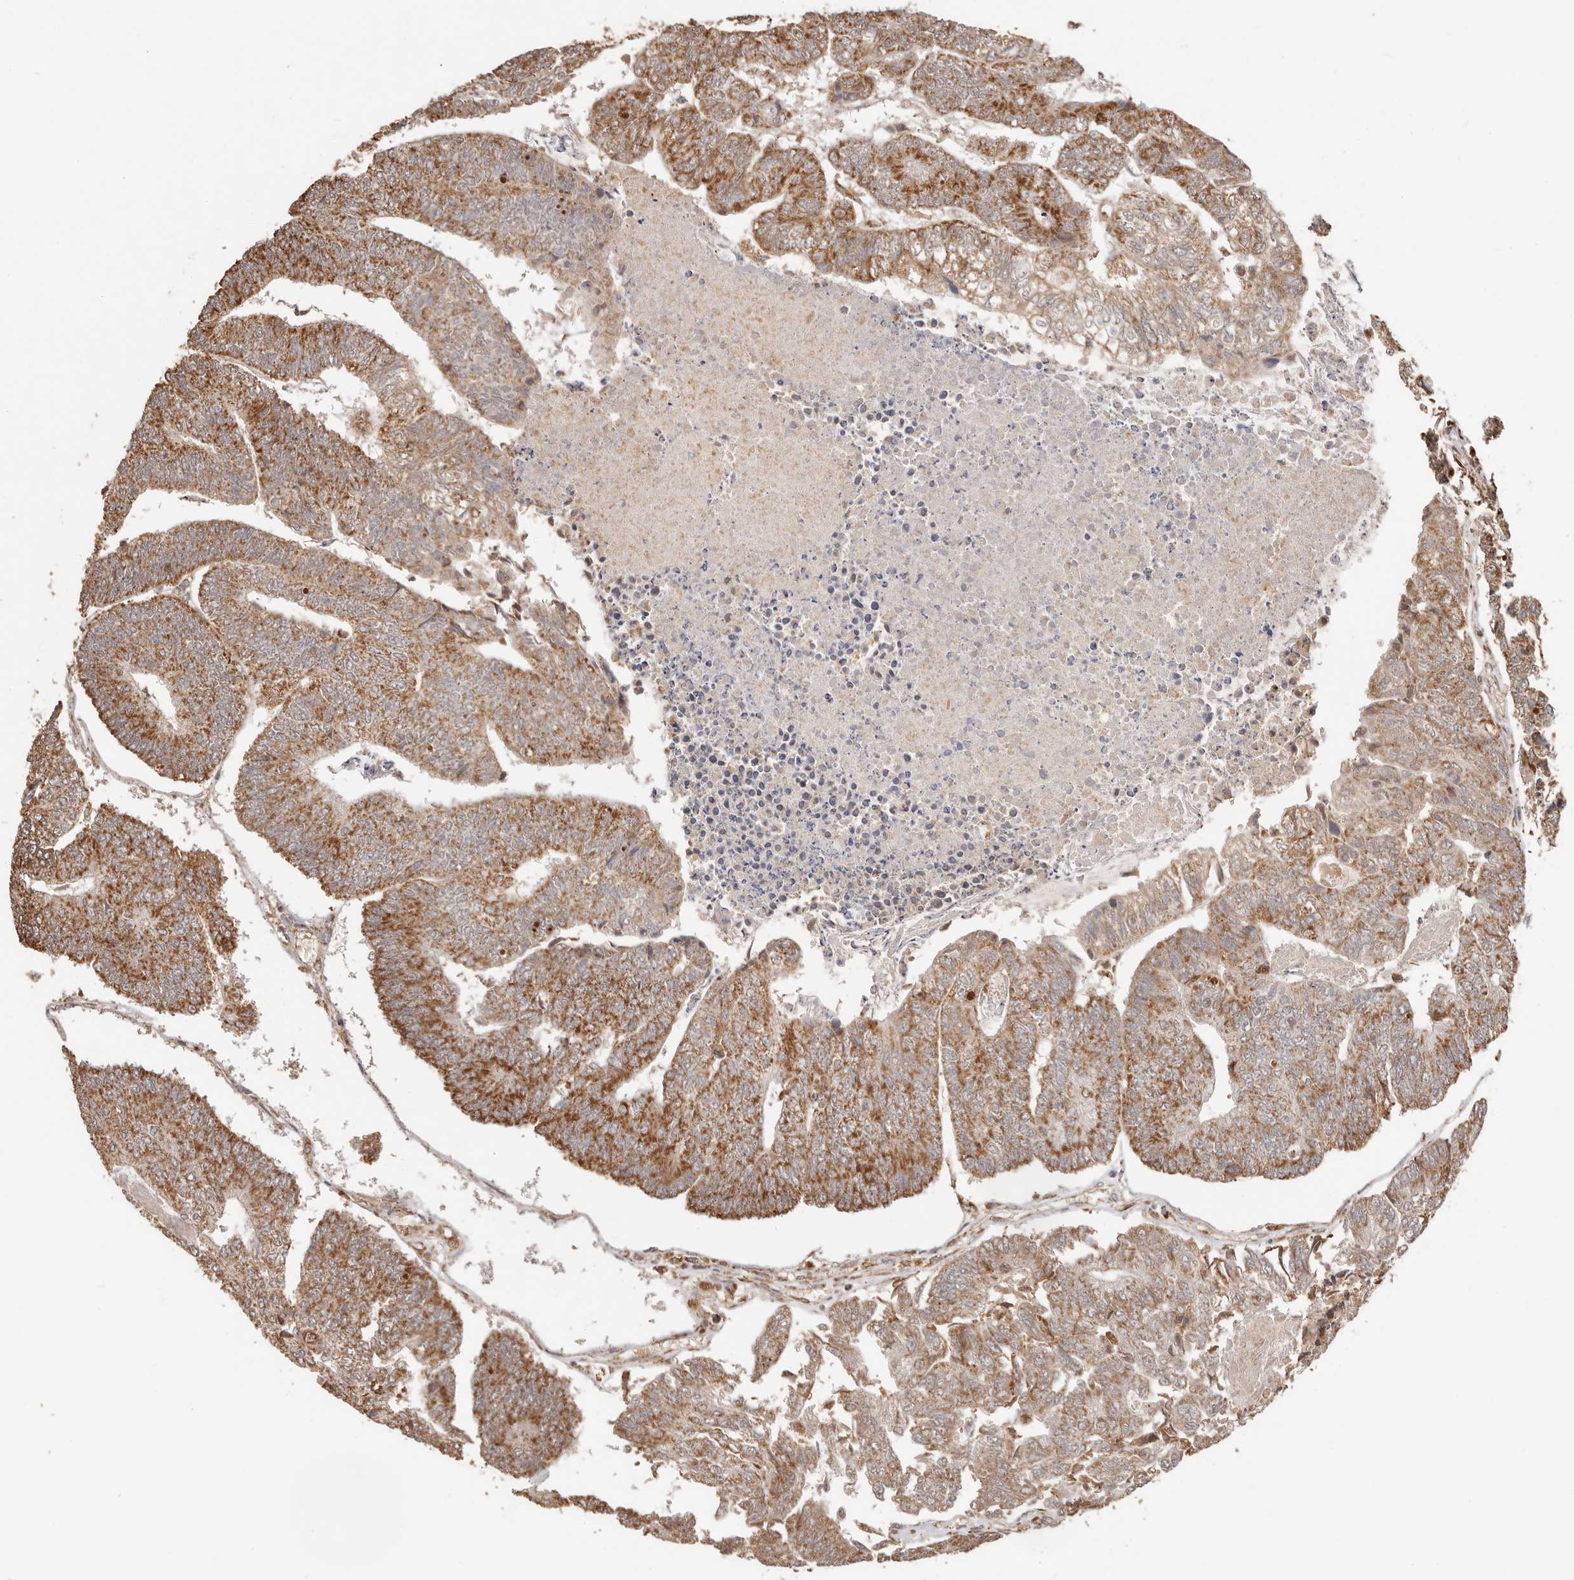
{"staining": {"intensity": "strong", "quantity": ">75%", "location": "cytoplasmic/membranous"}, "tissue": "colorectal cancer", "cell_type": "Tumor cells", "image_type": "cancer", "snomed": [{"axis": "morphology", "description": "Adenocarcinoma, NOS"}, {"axis": "topography", "description": "Colon"}], "caption": "This micrograph demonstrates adenocarcinoma (colorectal) stained with IHC to label a protein in brown. The cytoplasmic/membranous of tumor cells show strong positivity for the protein. Nuclei are counter-stained blue.", "gene": "NDUFB11", "patient": {"sex": "female", "age": 67}}